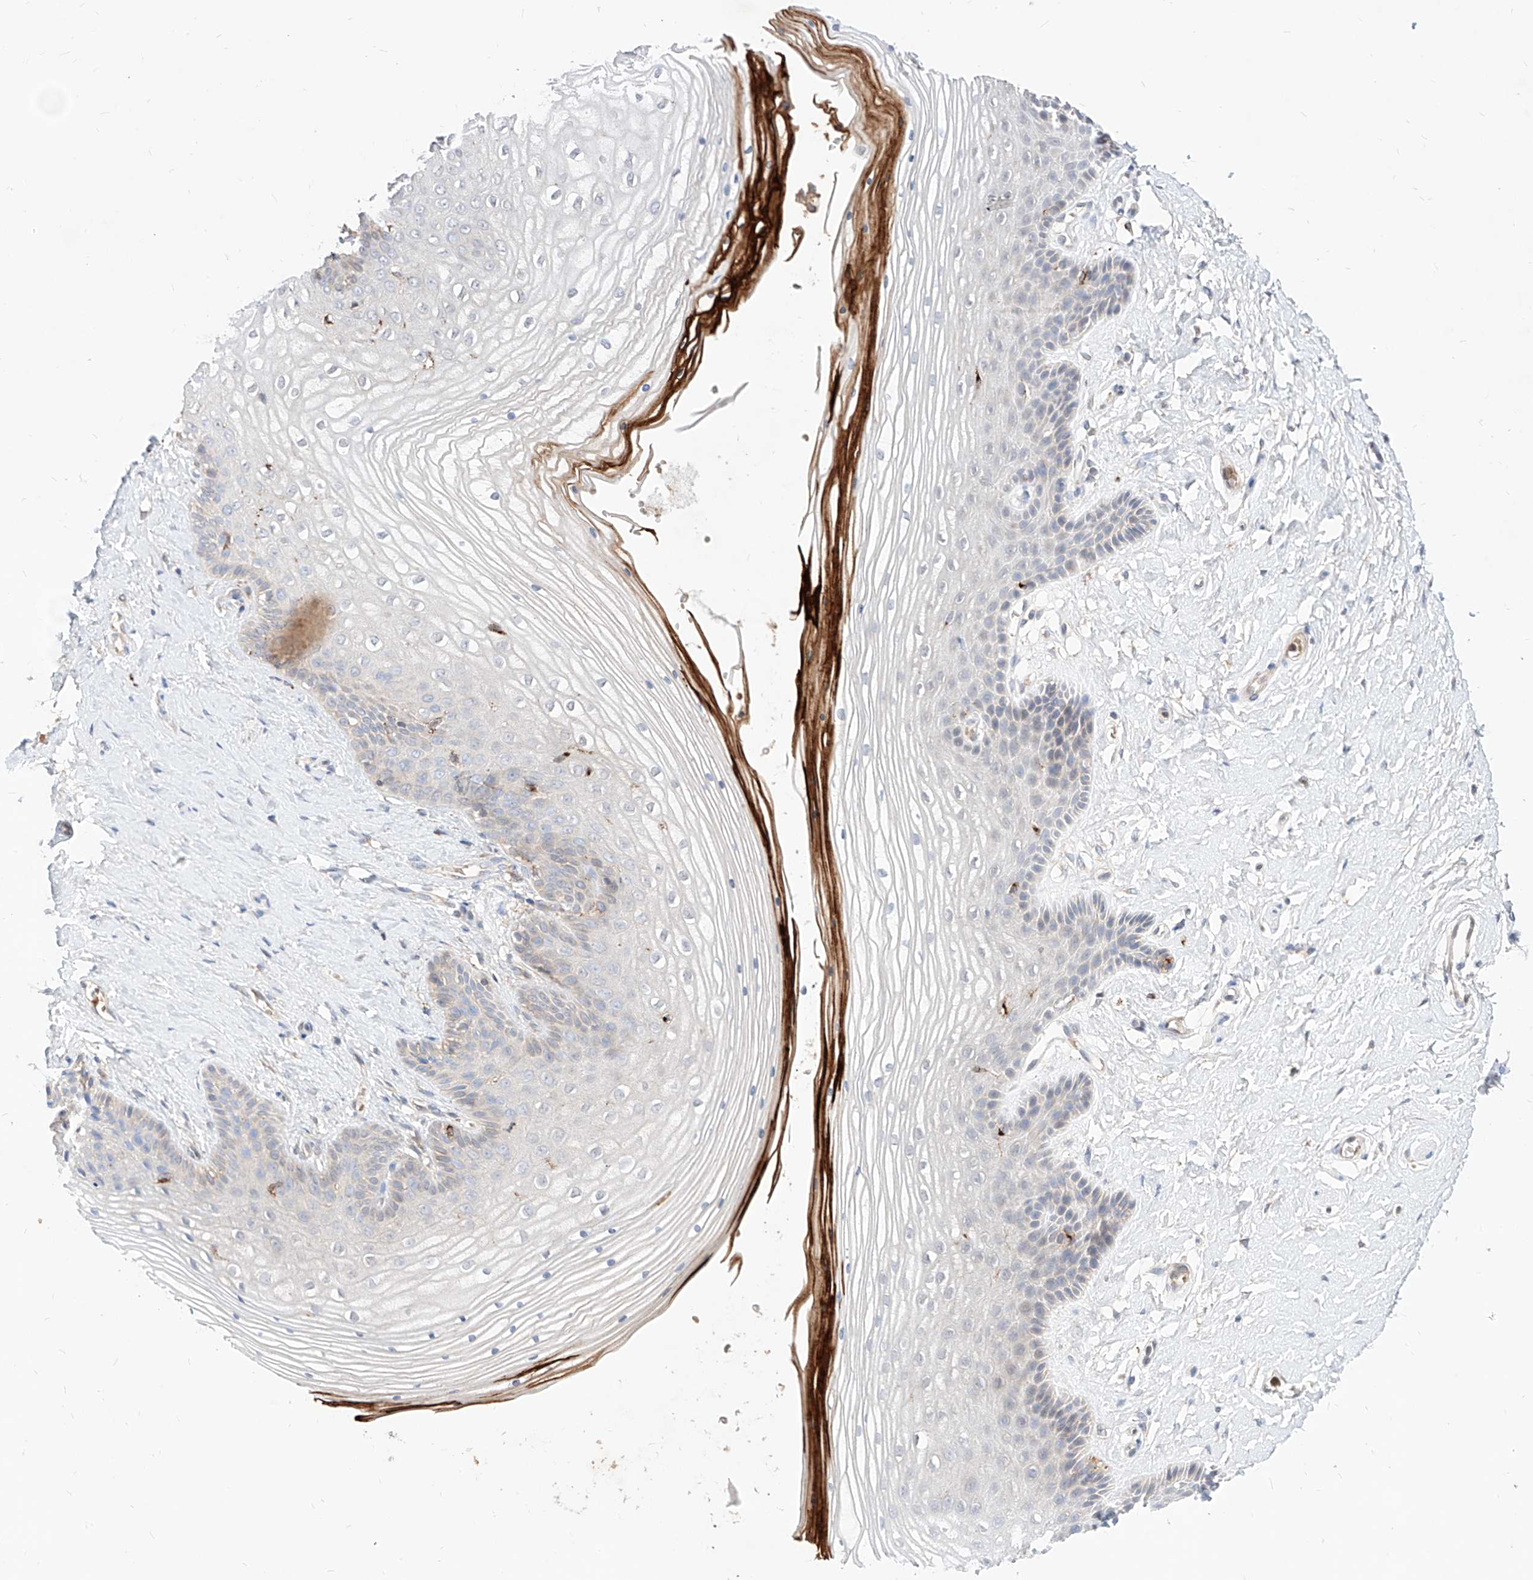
{"staining": {"intensity": "negative", "quantity": "none", "location": "none"}, "tissue": "vagina", "cell_type": "Squamous epithelial cells", "image_type": "normal", "snomed": [{"axis": "morphology", "description": "Normal tissue, NOS"}, {"axis": "topography", "description": "Vagina"}, {"axis": "topography", "description": "Cervix"}], "caption": "The image demonstrates no significant positivity in squamous epithelial cells of vagina. (DAB IHC visualized using brightfield microscopy, high magnification).", "gene": "TSNAX", "patient": {"sex": "female", "age": 40}}